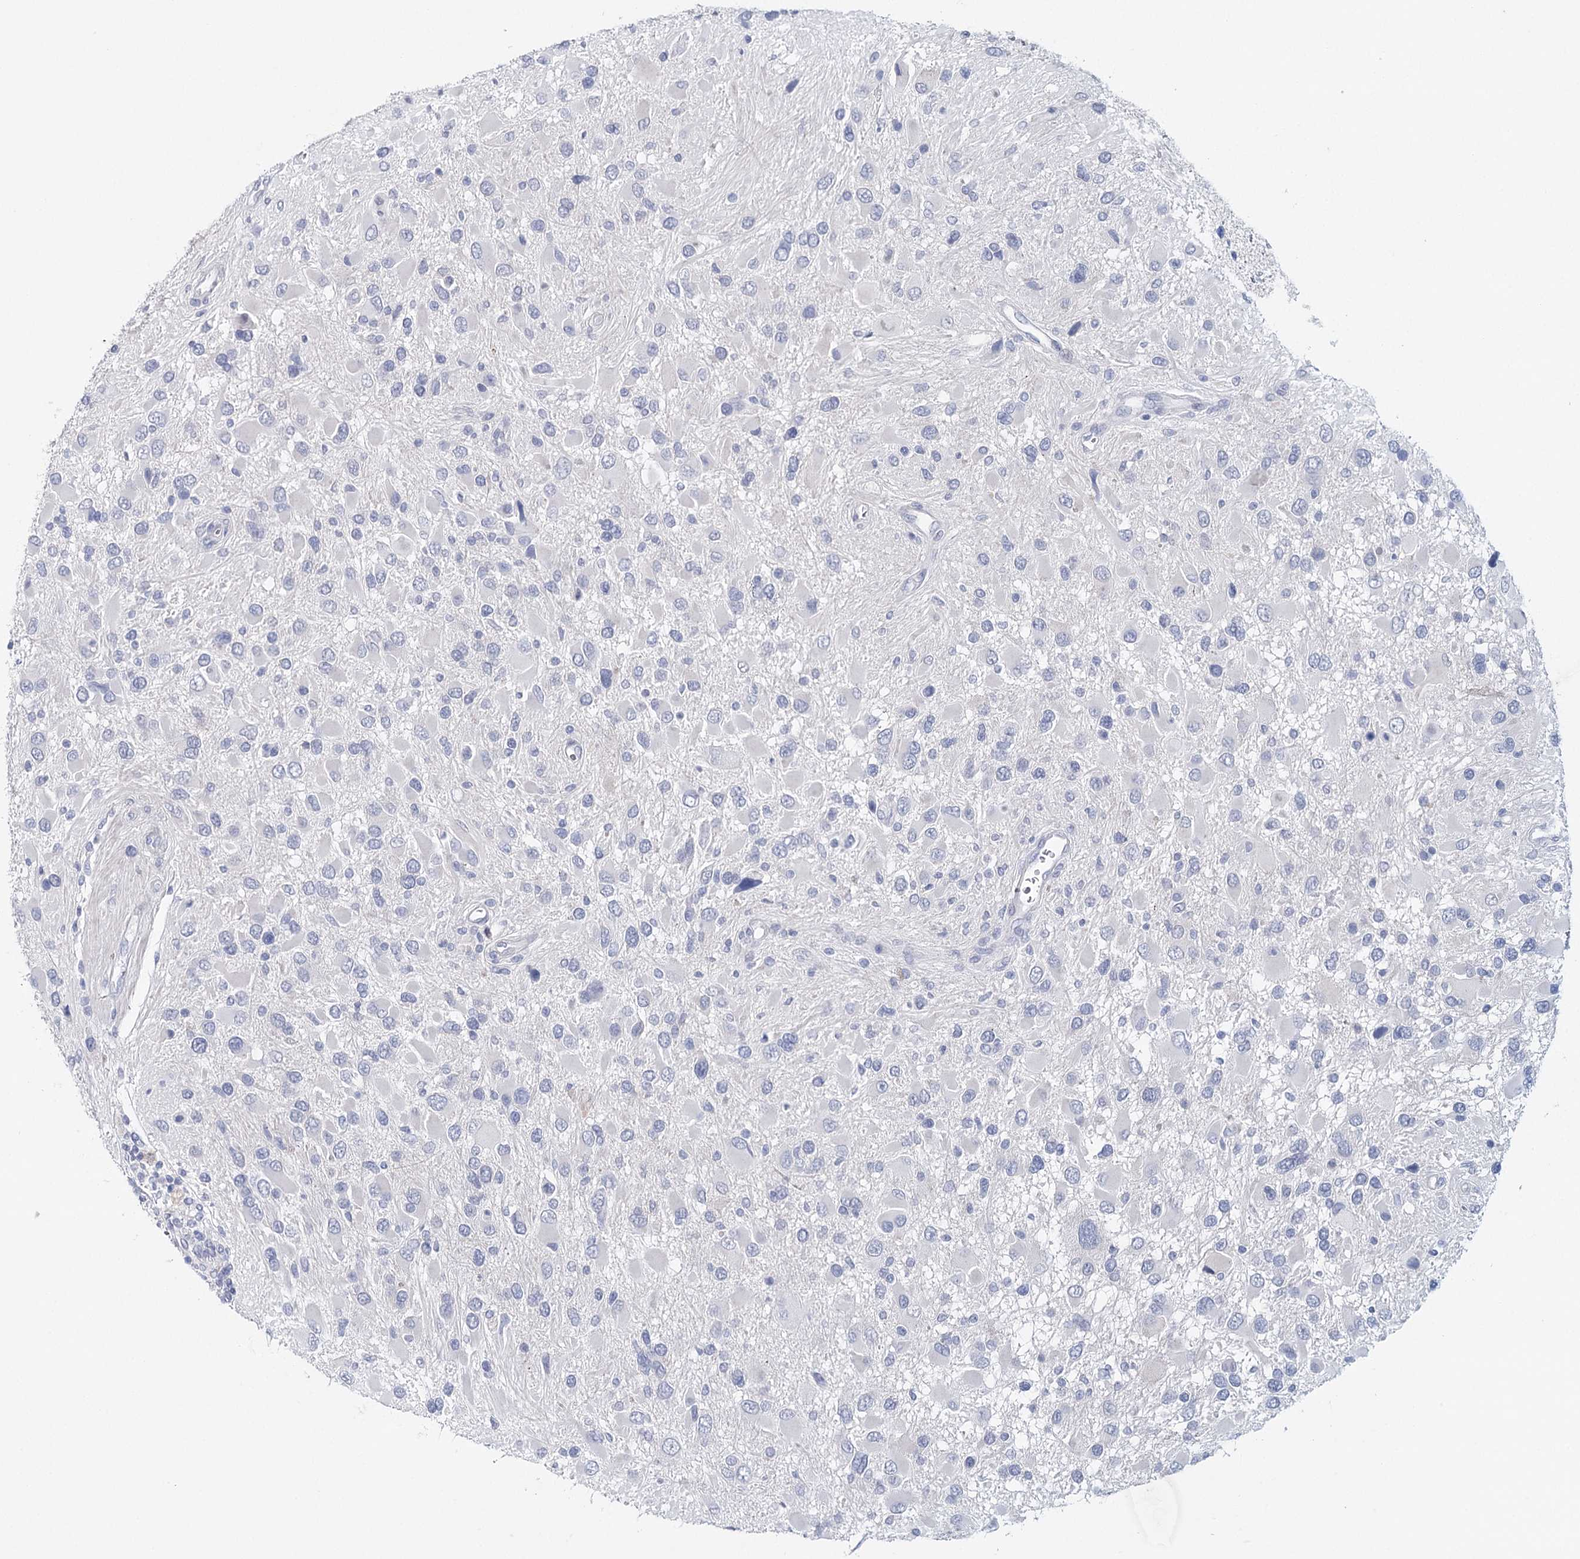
{"staining": {"intensity": "negative", "quantity": "none", "location": "none"}, "tissue": "glioma", "cell_type": "Tumor cells", "image_type": "cancer", "snomed": [{"axis": "morphology", "description": "Glioma, malignant, High grade"}, {"axis": "topography", "description": "Brain"}], "caption": "The immunohistochemistry image has no significant positivity in tumor cells of high-grade glioma (malignant) tissue.", "gene": "HSPA4L", "patient": {"sex": "male", "age": 53}}